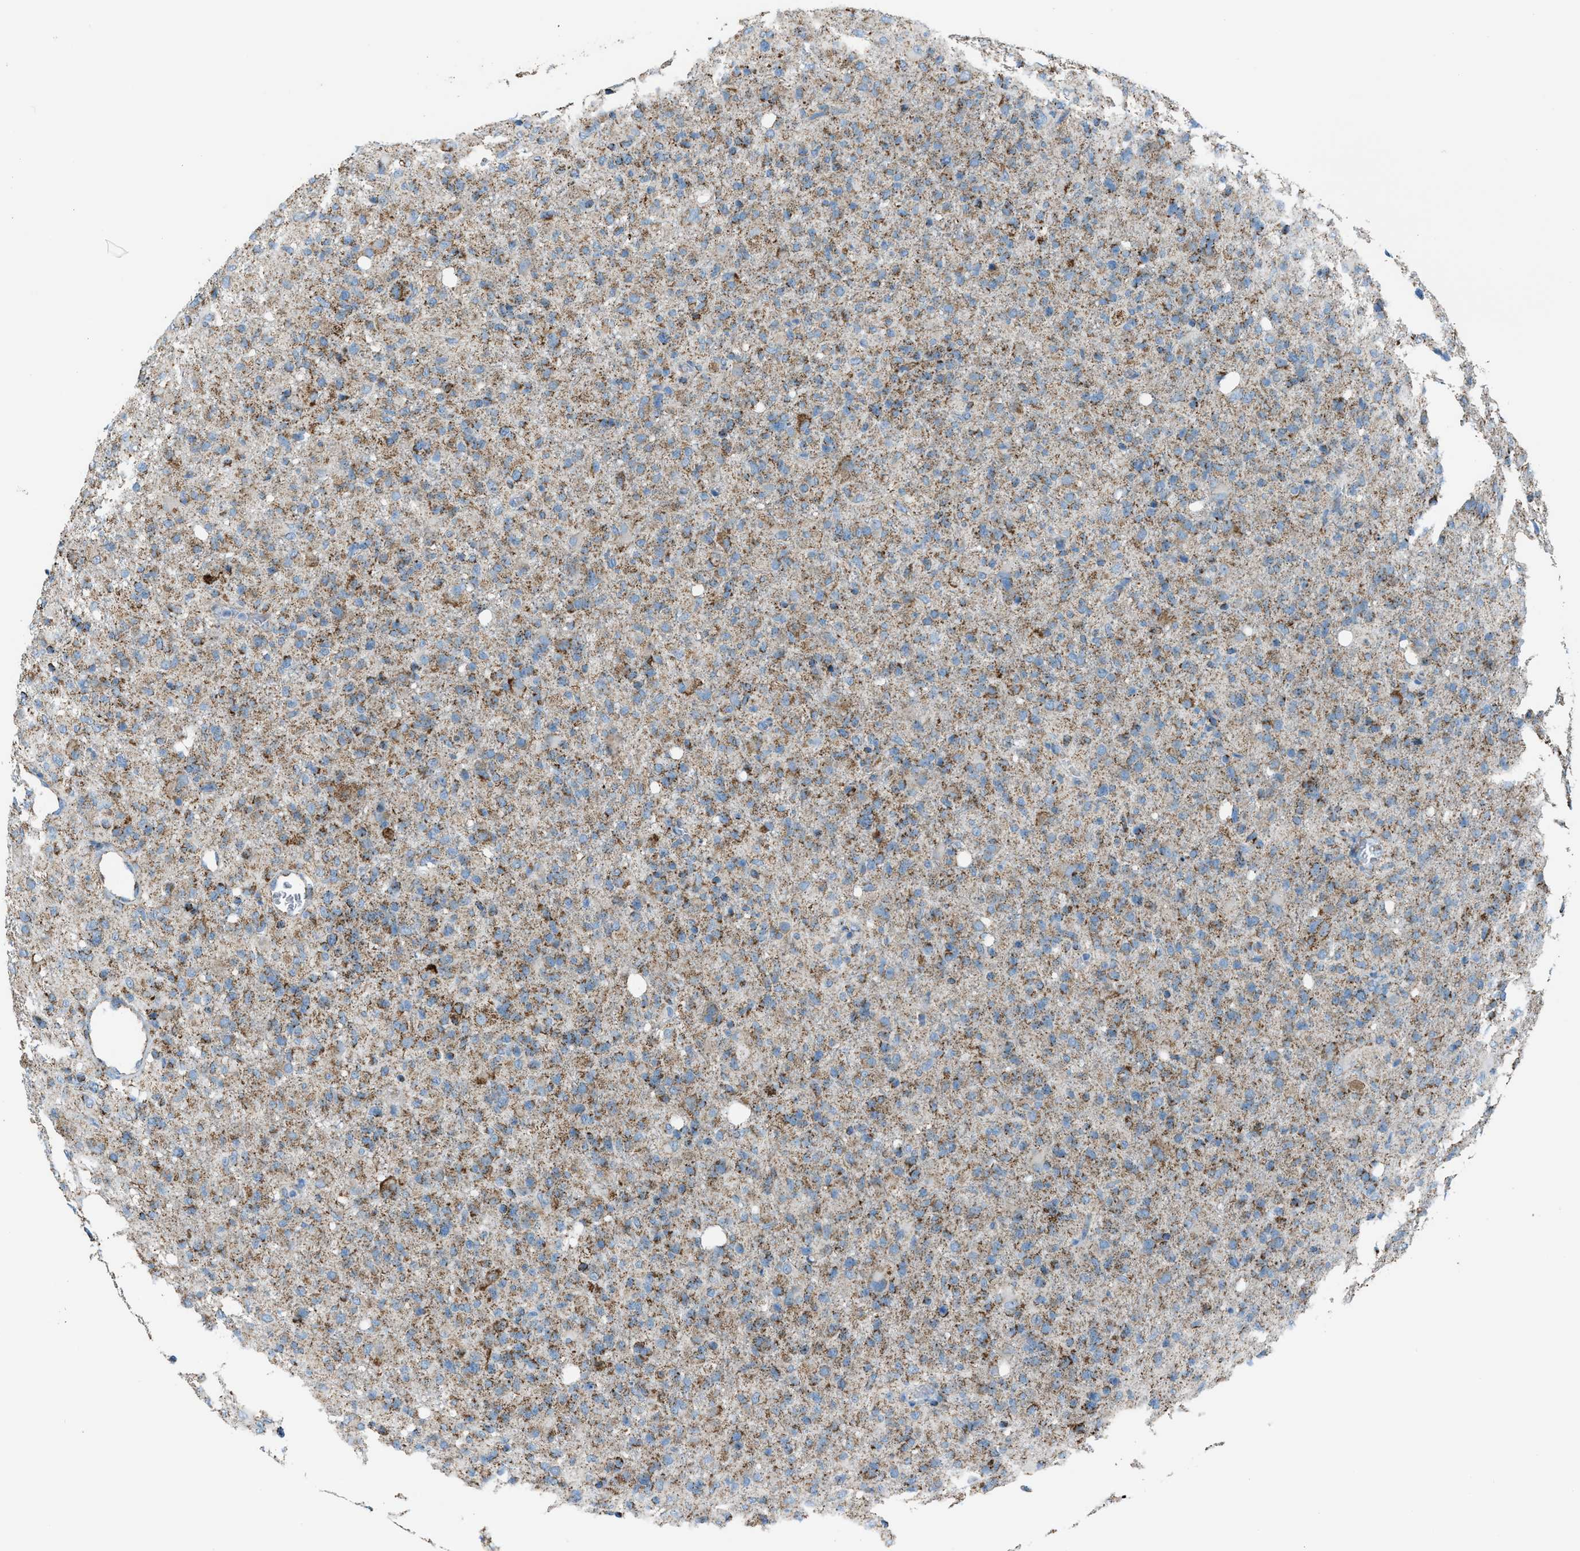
{"staining": {"intensity": "moderate", "quantity": ">75%", "location": "cytoplasmic/membranous"}, "tissue": "glioma", "cell_type": "Tumor cells", "image_type": "cancer", "snomed": [{"axis": "morphology", "description": "Glioma, malignant, High grade"}, {"axis": "topography", "description": "Brain"}], "caption": "Protein expression analysis of malignant glioma (high-grade) exhibits moderate cytoplasmic/membranous staining in about >75% of tumor cells.", "gene": "MDH2", "patient": {"sex": "female", "age": 57}}